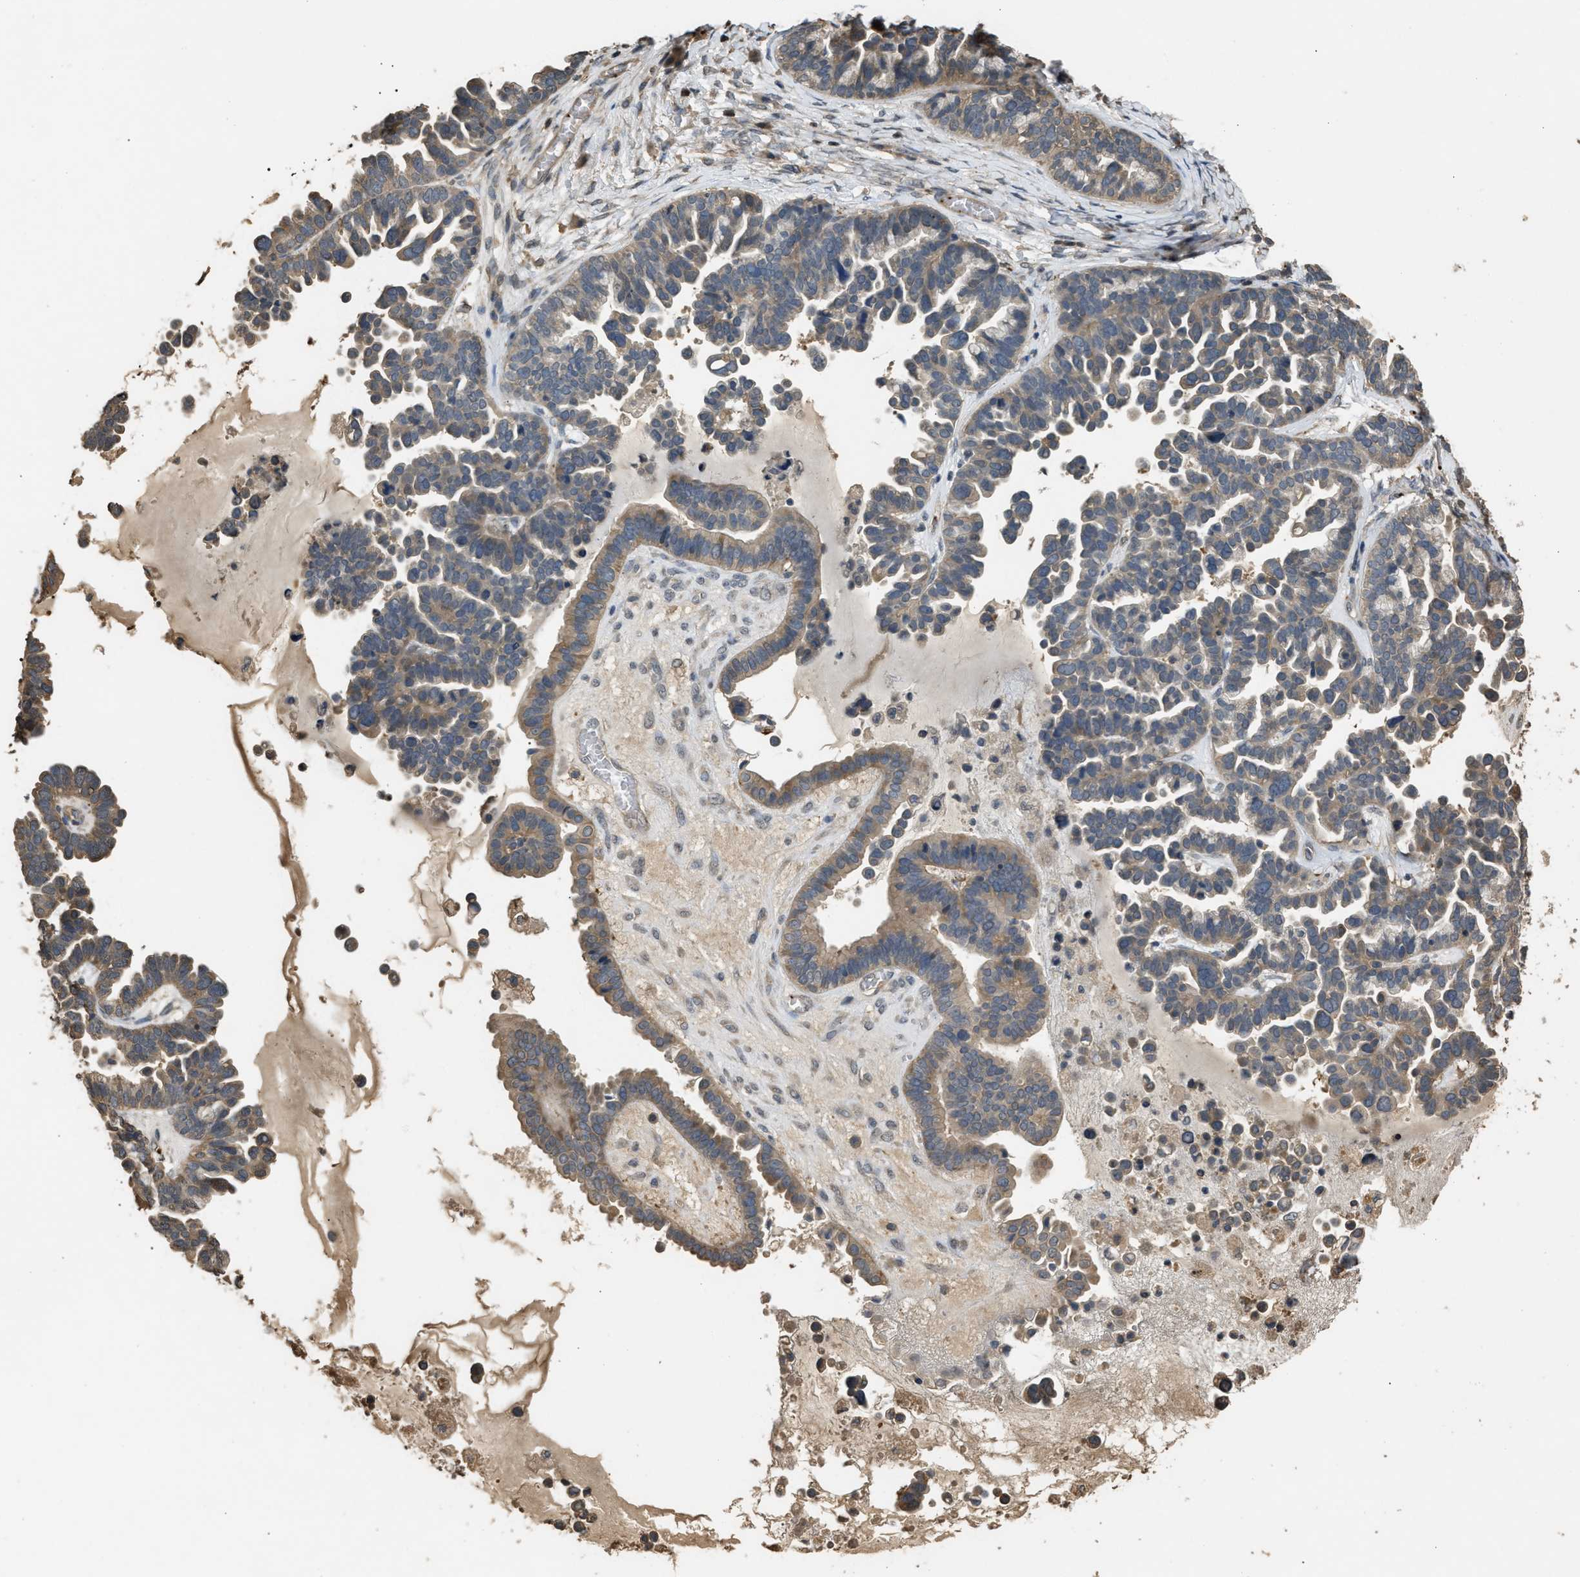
{"staining": {"intensity": "weak", "quantity": ">75%", "location": "cytoplasmic/membranous"}, "tissue": "ovarian cancer", "cell_type": "Tumor cells", "image_type": "cancer", "snomed": [{"axis": "morphology", "description": "Cystadenocarcinoma, serous, NOS"}, {"axis": "topography", "description": "Ovary"}], "caption": "Immunohistochemistry image of neoplastic tissue: human ovarian serous cystadenocarcinoma stained using immunohistochemistry exhibits low levels of weak protein expression localized specifically in the cytoplasmic/membranous of tumor cells, appearing as a cytoplasmic/membranous brown color.", "gene": "ARHGDIA", "patient": {"sex": "female", "age": 56}}